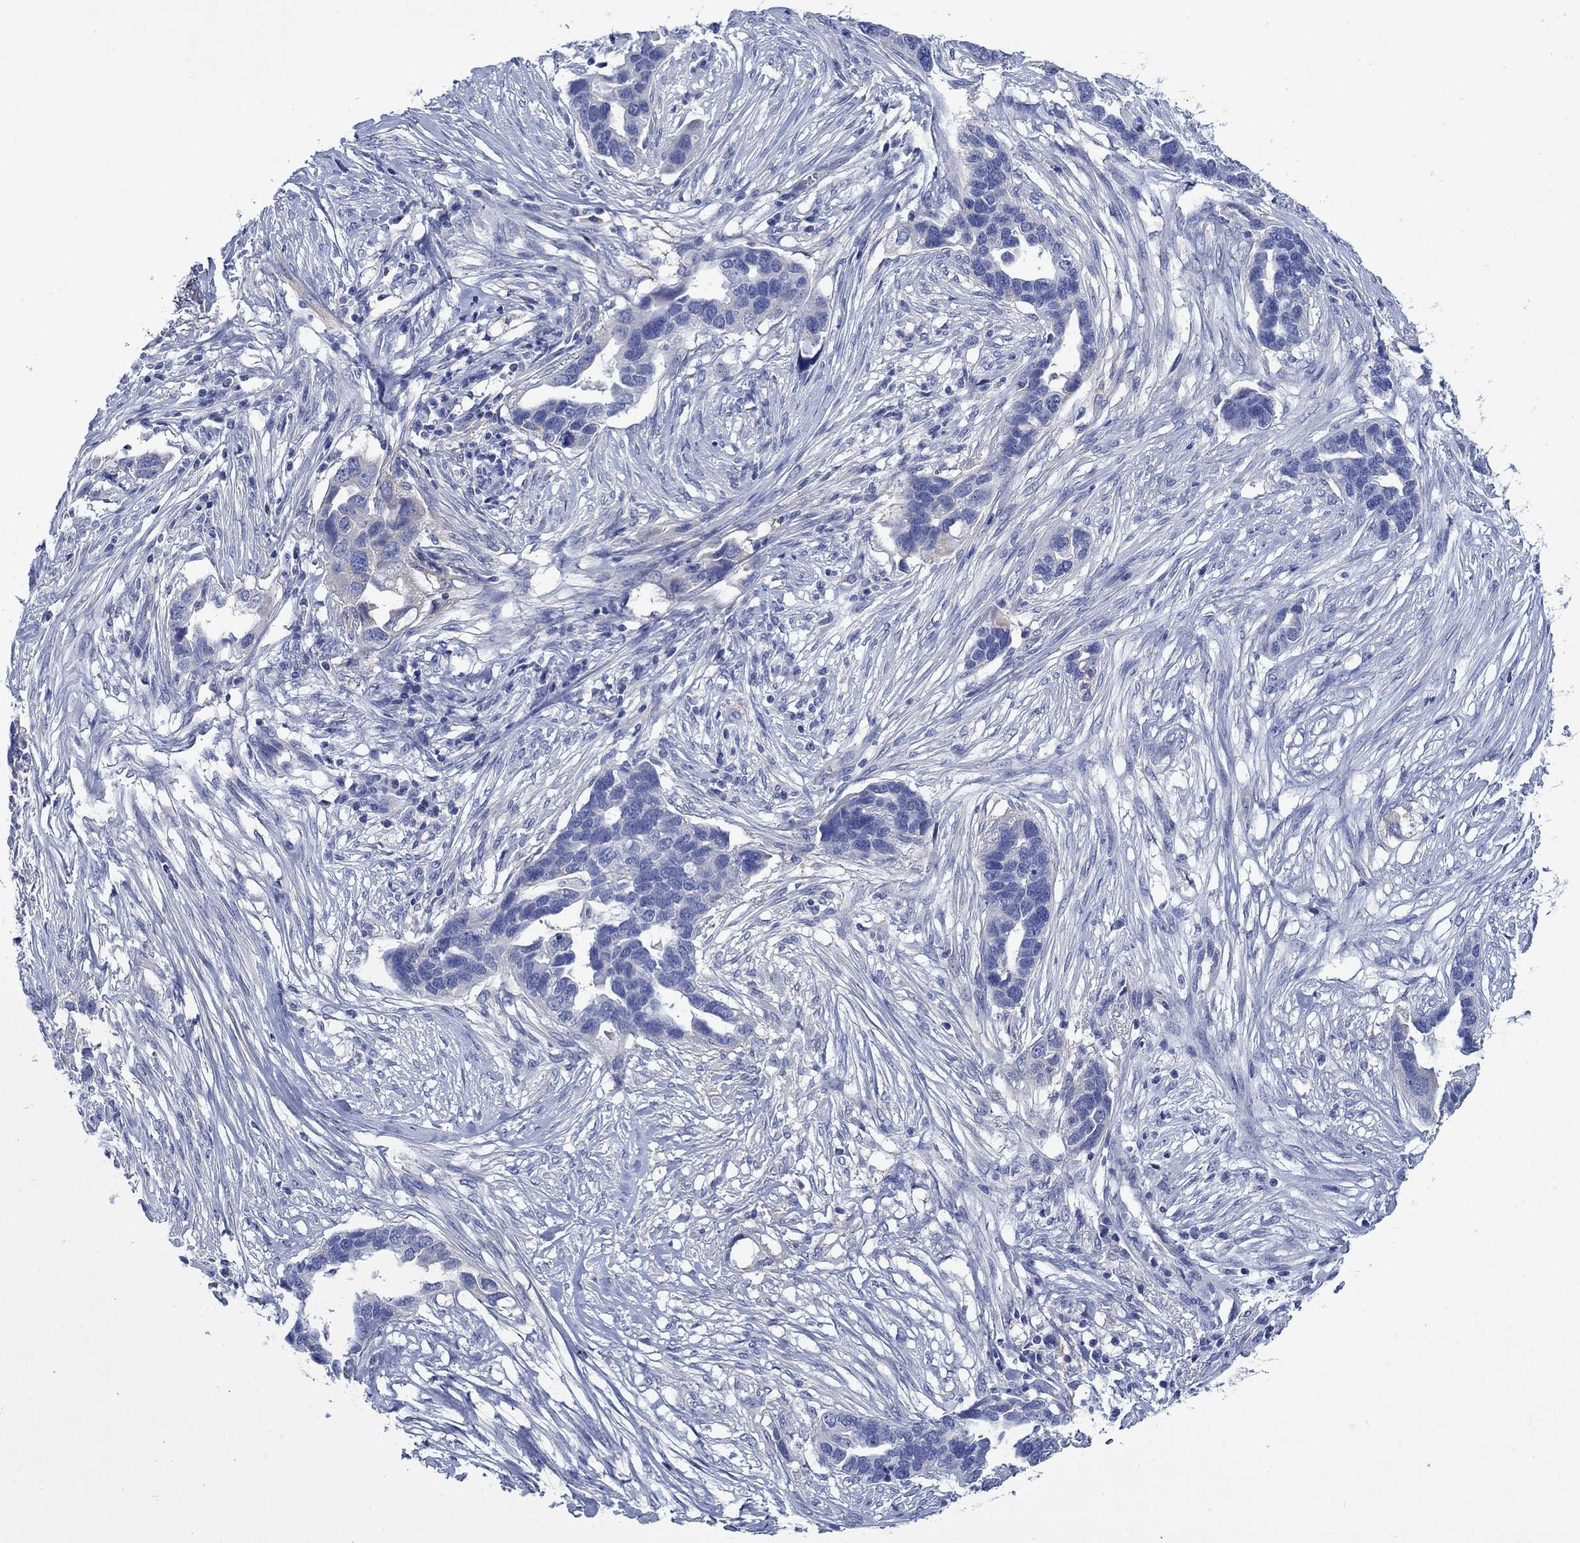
{"staining": {"intensity": "negative", "quantity": "none", "location": "none"}, "tissue": "ovarian cancer", "cell_type": "Tumor cells", "image_type": "cancer", "snomed": [{"axis": "morphology", "description": "Cystadenocarcinoma, serous, NOS"}, {"axis": "topography", "description": "Ovary"}], "caption": "Immunohistochemical staining of human ovarian serous cystadenocarcinoma exhibits no significant positivity in tumor cells.", "gene": "TRIM16", "patient": {"sex": "female", "age": 54}}